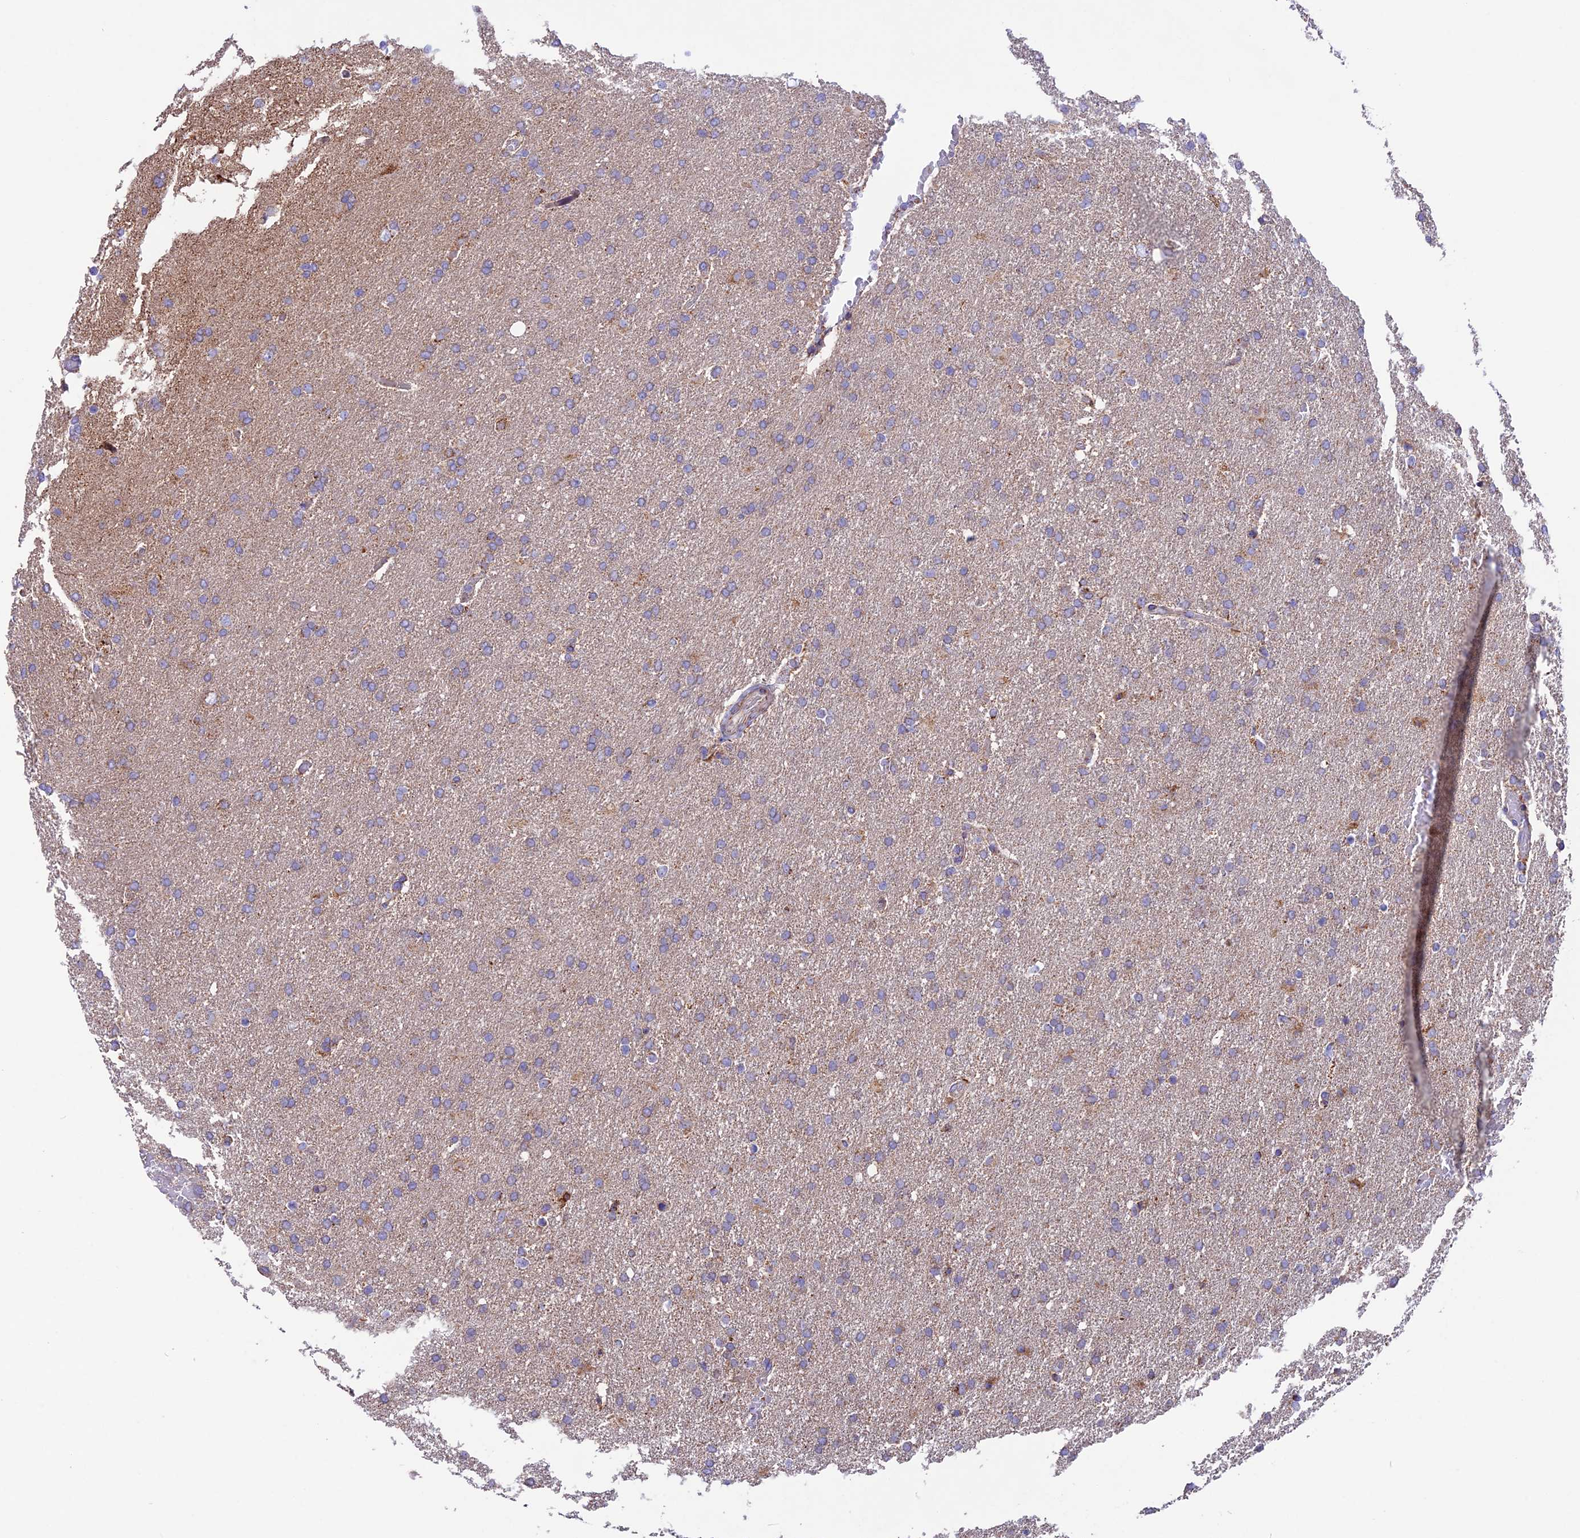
{"staining": {"intensity": "negative", "quantity": "none", "location": "none"}, "tissue": "glioma", "cell_type": "Tumor cells", "image_type": "cancer", "snomed": [{"axis": "morphology", "description": "Glioma, malignant, High grade"}, {"axis": "topography", "description": "Brain"}], "caption": "Malignant glioma (high-grade) was stained to show a protein in brown. There is no significant staining in tumor cells.", "gene": "CS", "patient": {"sex": "male", "age": 72}}